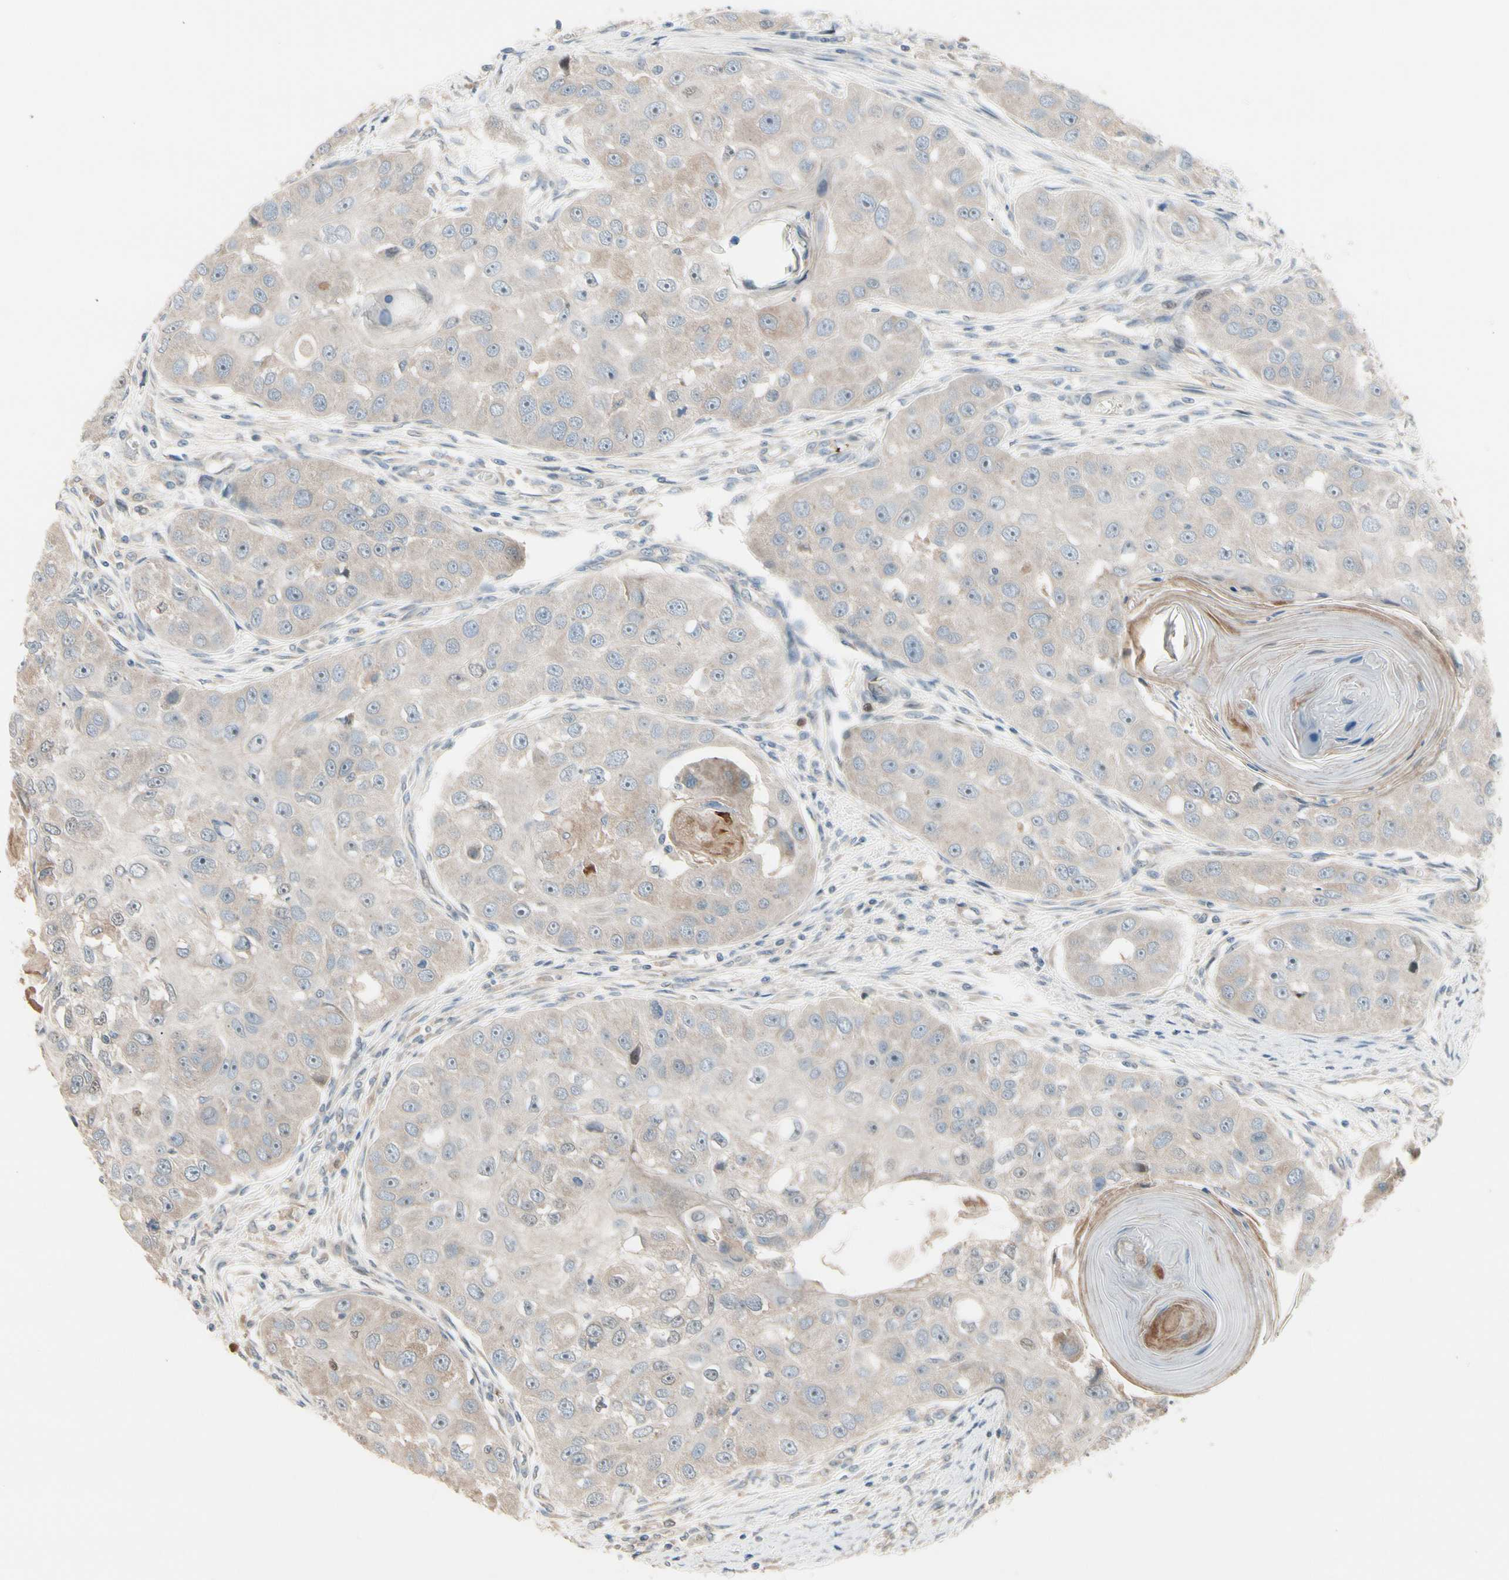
{"staining": {"intensity": "weak", "quantity": "<25%", "location": "cytoplasmic/membranous"}, "tissue": "head and neck cancer", "cell_type": "Tumor cells", "image_type": "cancer", "snomed": [{"axis": "morphology", "description": "Normal tissue, NOS"}, {"axis": "morphology", "description": "Squamous cell carcinoma, NOS"}, {"axis": "topography", "description": "Skeletal muscle"}, {"axis": "topography", "description": "Head-Neck"}], "caption": "Histopathology image shows no protein positivity in tumor cells of head and neck cancer (squamous cell carcinoma) tissue.", "gene": "SNX29", "patient": {"sex": "male", "age": 51}}